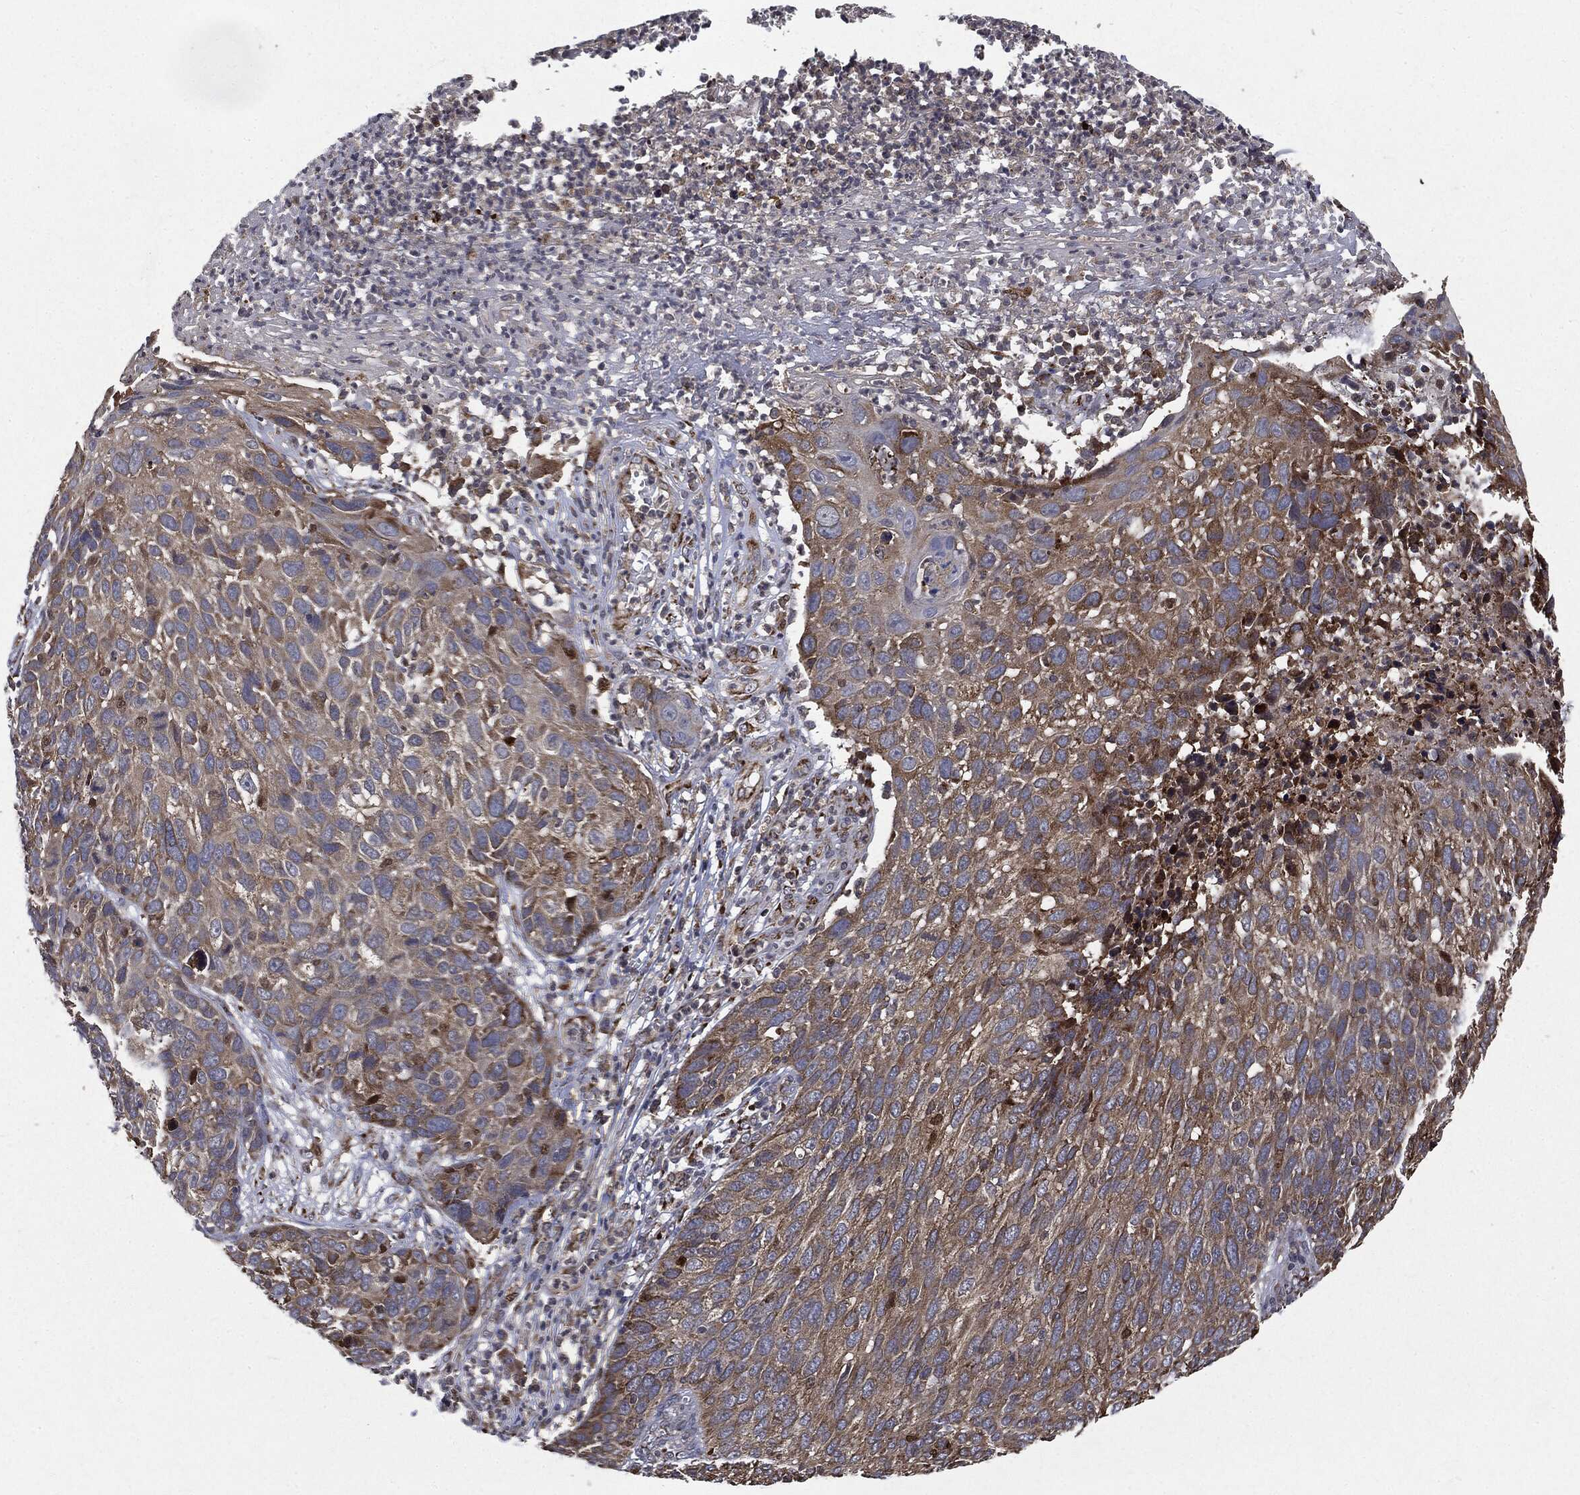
{"staining": {"intensity": "moderate", "quantity": ">75%", "location": "cytoplasmic/membranous"}, "tissue": "skin cancer", "cell_type": "Tumor cells", "image_type": "cancer", "snomed": [{"axis": "morphology", "description": "Squamous cell carcinoma, NOS"}, {"axis": "topography", "description": "Skin"}], "caption": "A brown stain shows moderate cytoplasmic/membranous expression of a protein in skin squamous cell carcinoma tumor cells.", "gene": "PLOD3", "patient": {"sex": "male", "age": 92}}